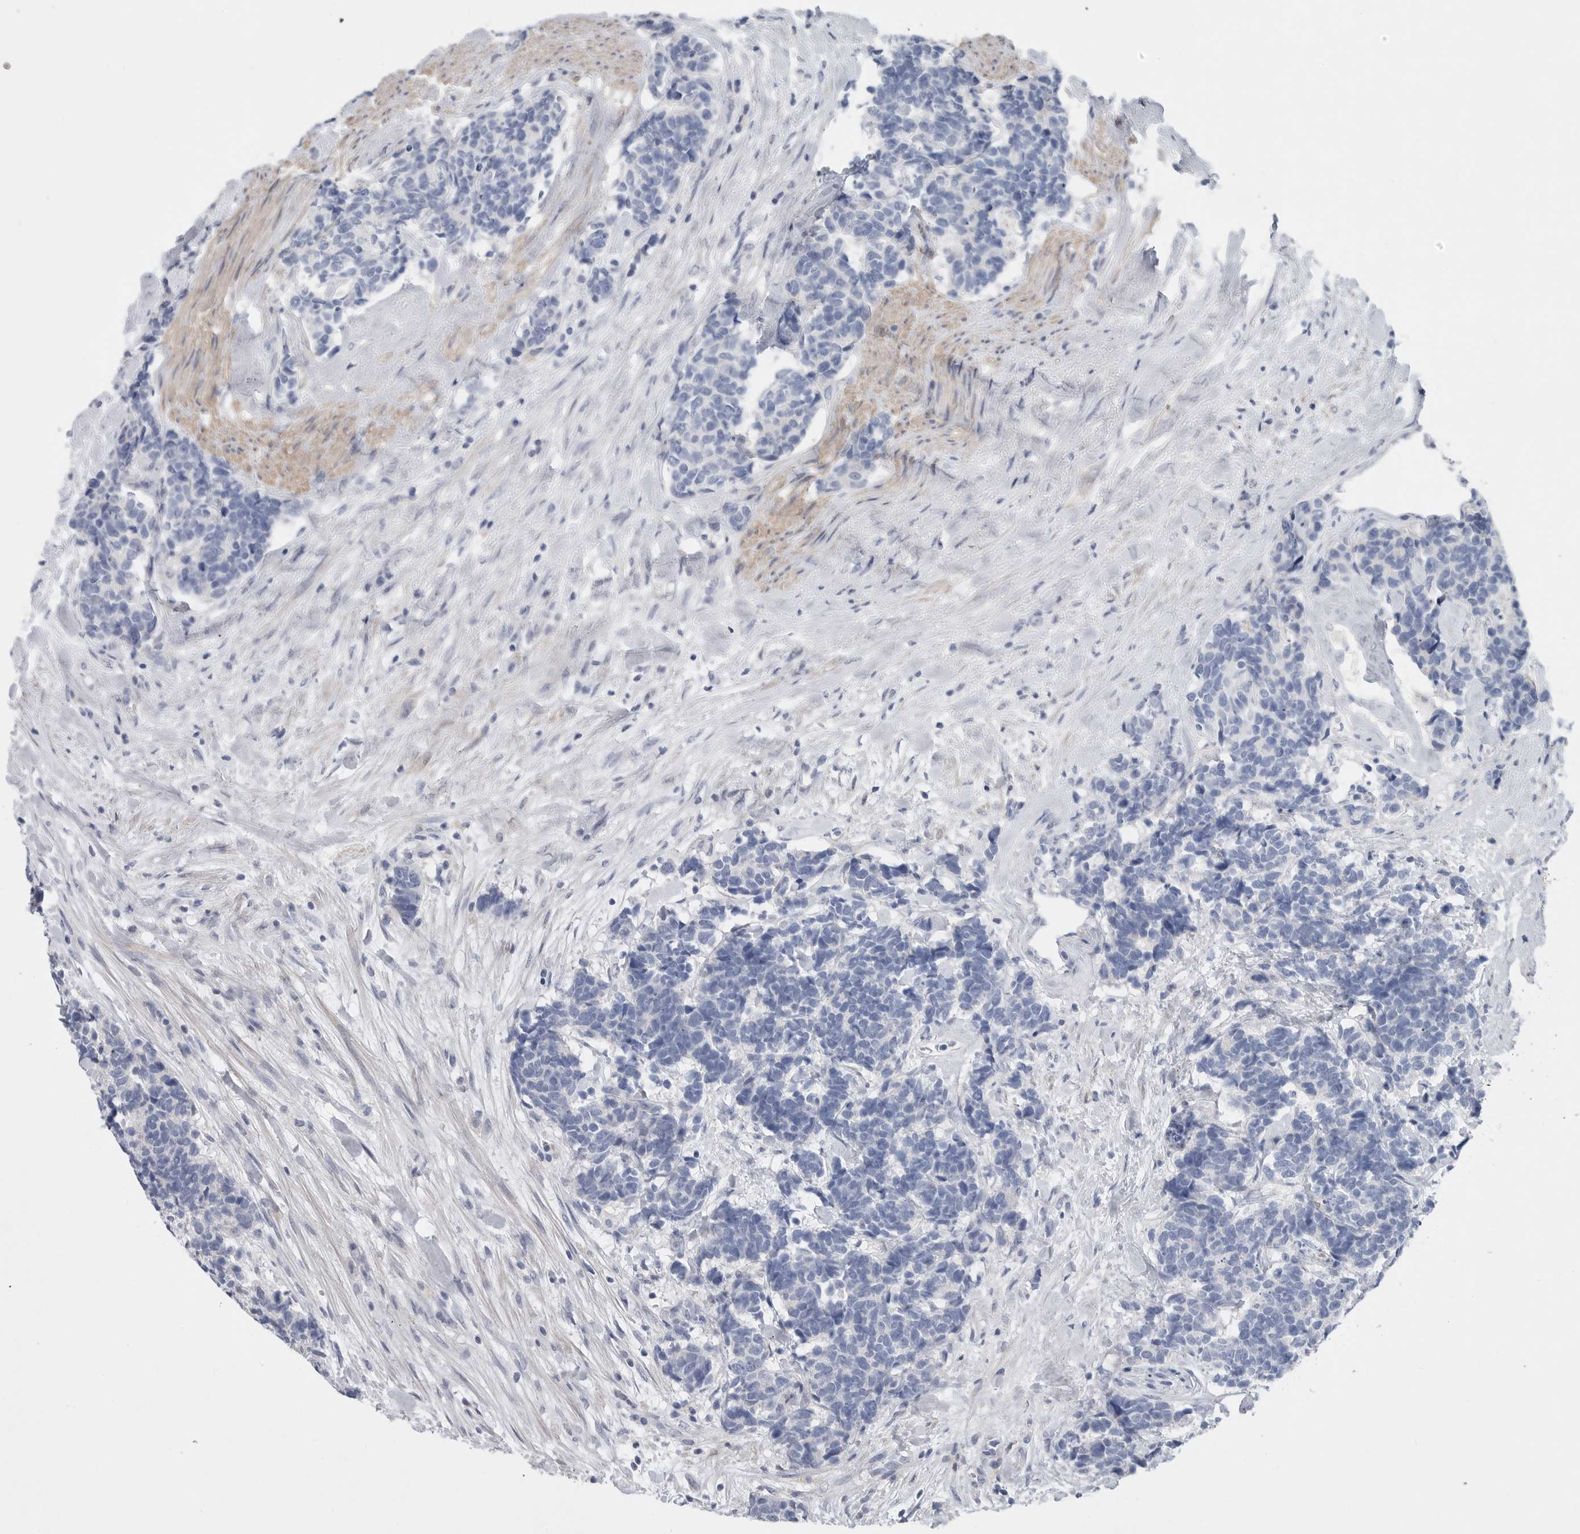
{"staining": {"intensity": "negative", "quantity": "none", "location": "none"}, "tissue": "carcinoid", "cell_type": "Tumor cells", "image_type": "cancer", "snomed": [{"axis": "morphology", "description": "Carcinoma, NOS"}, {"axis": "morphology", "description": "Carcinoid, malignant, NOS"}, {"axis": "topography", "description": "Urinary bladder"}], "caption": "Human malignant carcinoid stained for a protein using immunohistochemistry (IHC) shows no staining in tumor cells.", "gene": "CAMK2B", "patient": {"sex": "male", "age": 57}}